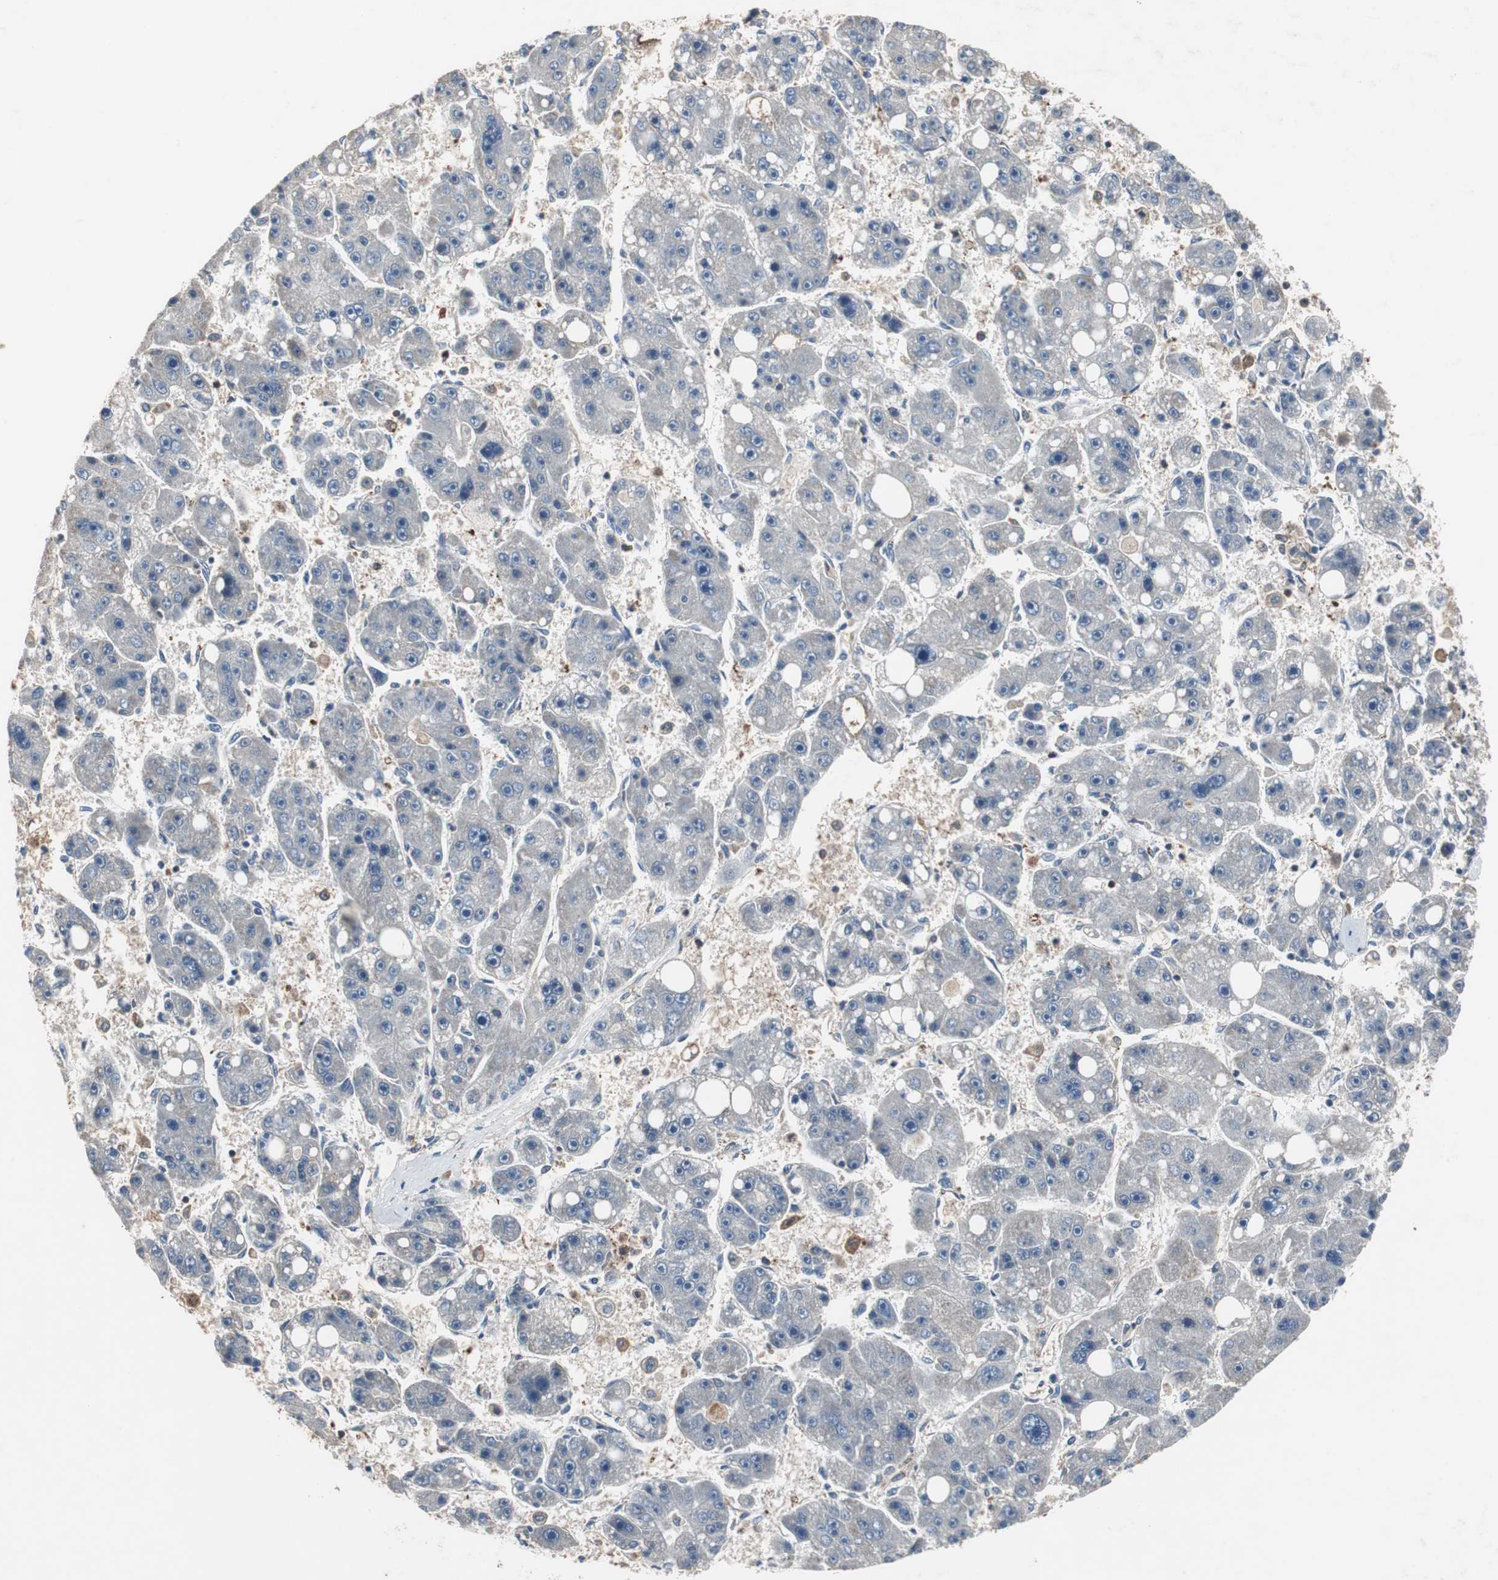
{"staining": {"intensity": "negative", "quantity": "none", "location": "none"}, "tissue": "liver cancer", "cell_type": "Tumor cells", "image_type": "cancer", "snomed": [{"axis": "morphology", "description": "Carcinoma, Hepatocellular, NOS"}, {"axis": "topography", "description": "Liver"}], "caption": "Hepatocellular carcinoma (liver) was stained to show a protein in brown. There is no significant positivity in tumor cells.", "gene": "CALB2", "patient": {"sex": "female", "age": 61}}